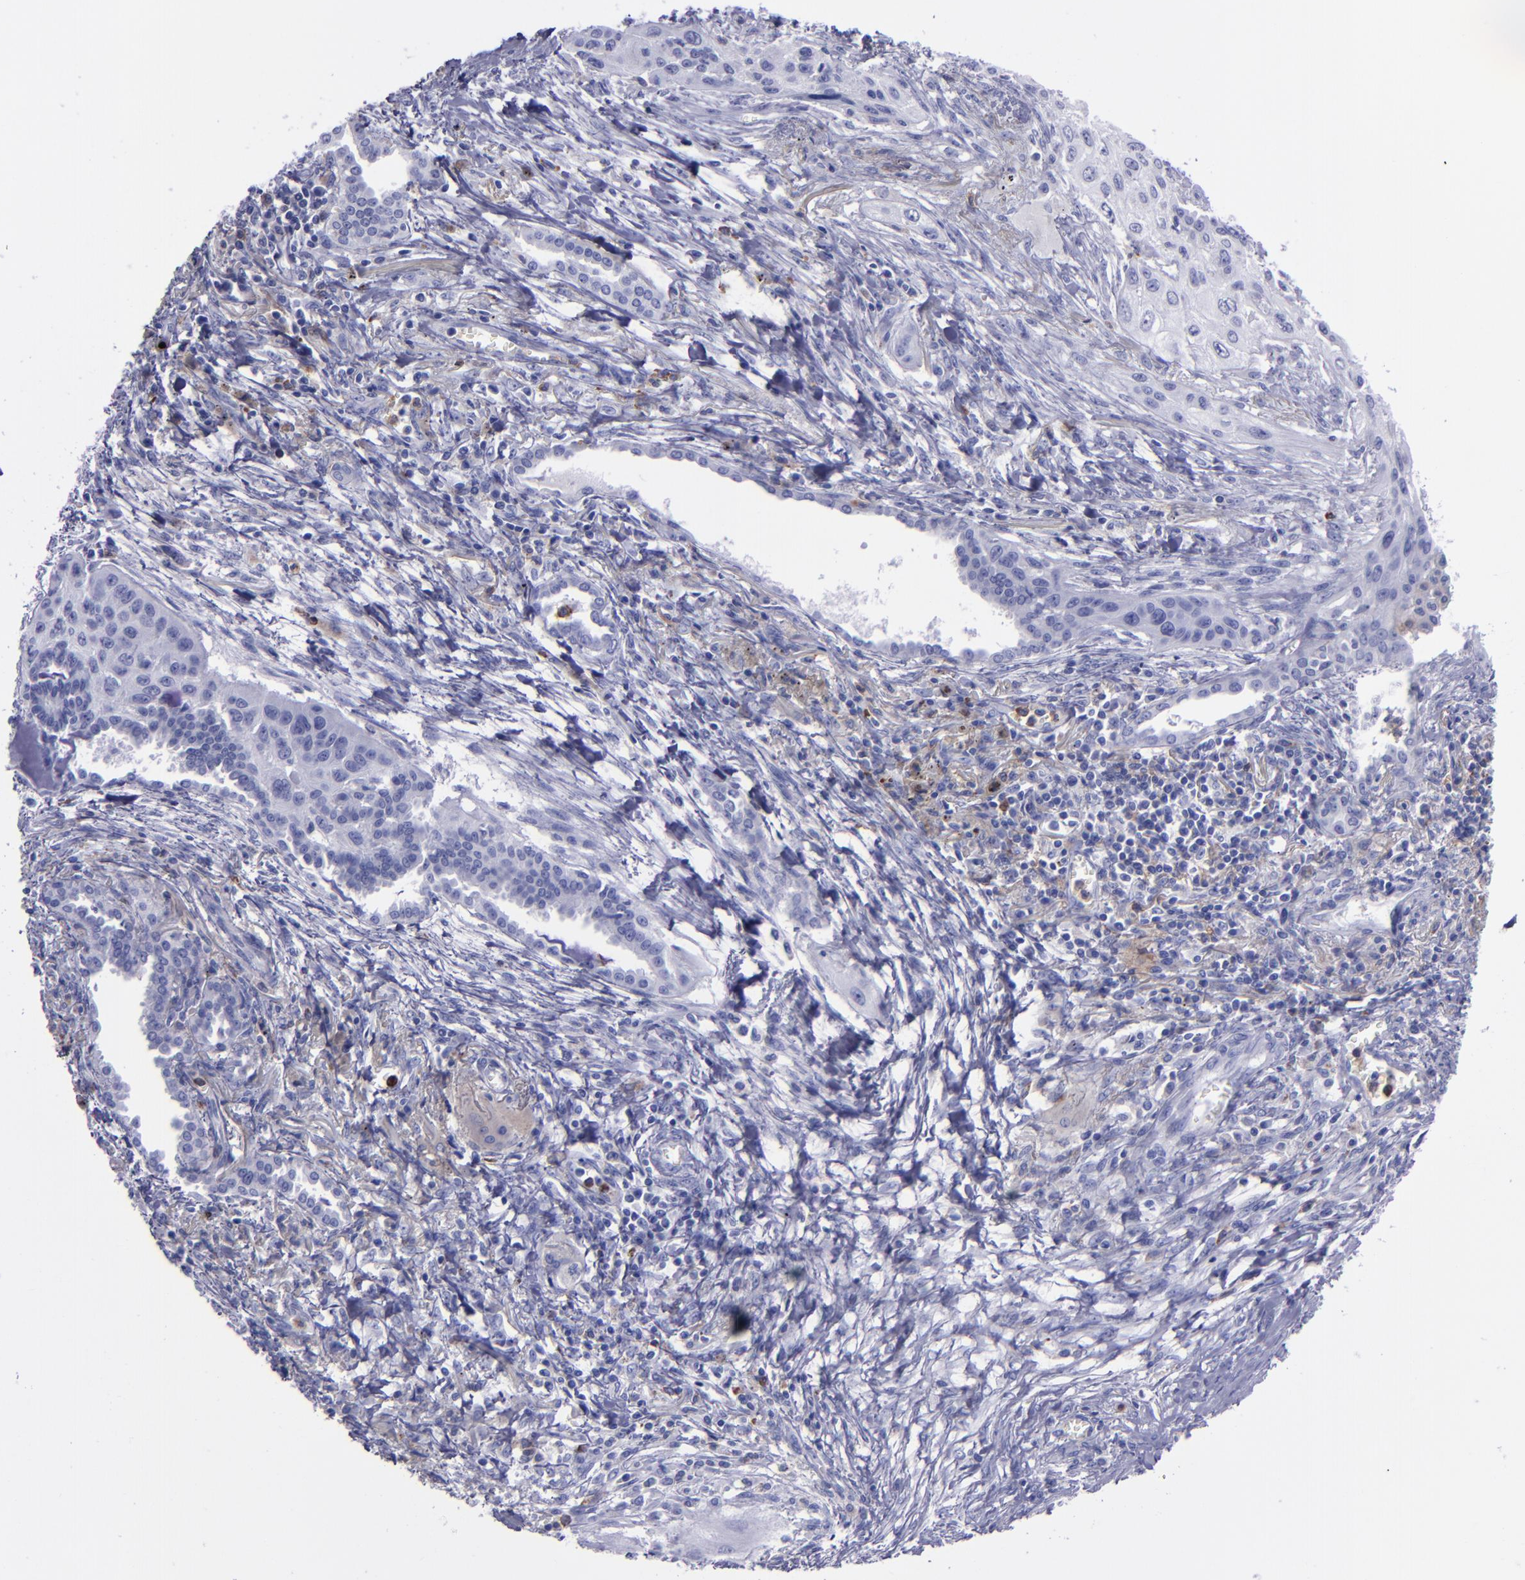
{"staining": {"intensity": "negative", "quantity": "none", "location": "none"}, "tissue": "lung cancer", "cell_type": "Tumor cells", "image_type": "cancer", "snomed": [{"axis": "morphology", "description": "Squamous cell carcinoma, NOS"}, {"axis": "topography", "description": "Lung"}], "caption": "DAB immunohistochemical staining of lung squamous cell carcinoma shows no significant expression in tumor cells.", "gene": "CR1", "patient": {"sex": "male", "age": 71}}